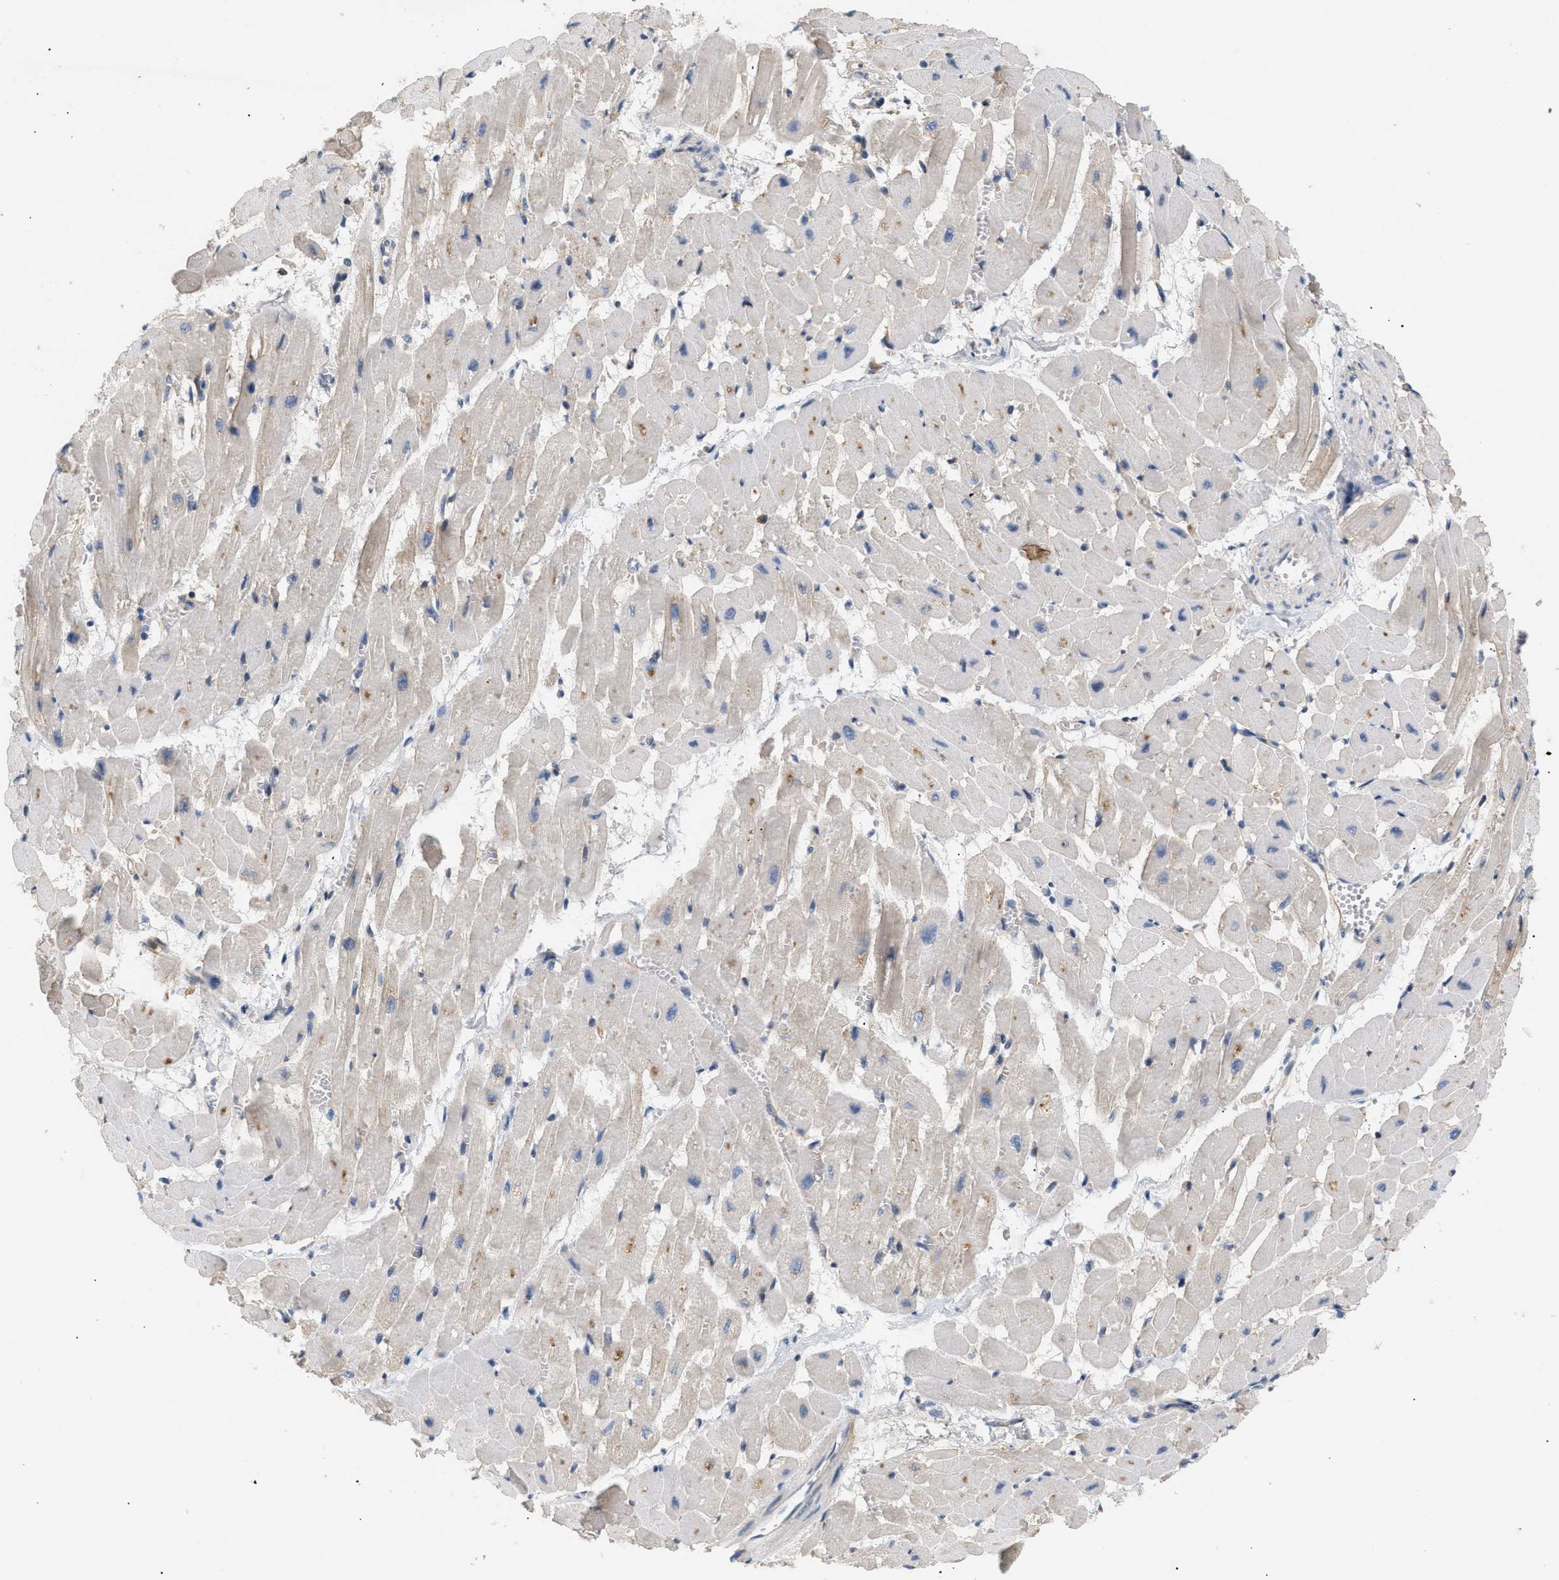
{"staining": {"intensity": "moderate", "quantity": "25%-75%", "location": "cytoplasmic/membranous"}, "tissue": "heart muscle", "cell_type": "Cardiomyocytes", "image_type": "normal", "snomed": [{"axis": "morphology", "description": "Normal tissue, NOS"}, {"axis": "topography", "description": "Heart"}], "caption": "Heart muscle stained with immunohistochemistry shows moderate cytoplasmic/membranous expression in approximately 25%-75% of cardiomyocytes. Immunohistochemistry (ihc) stains the protein in brown and the nuclei are stained blue.", "gene": "FARS2", "patient": {"sex": "male", "age": 45}}